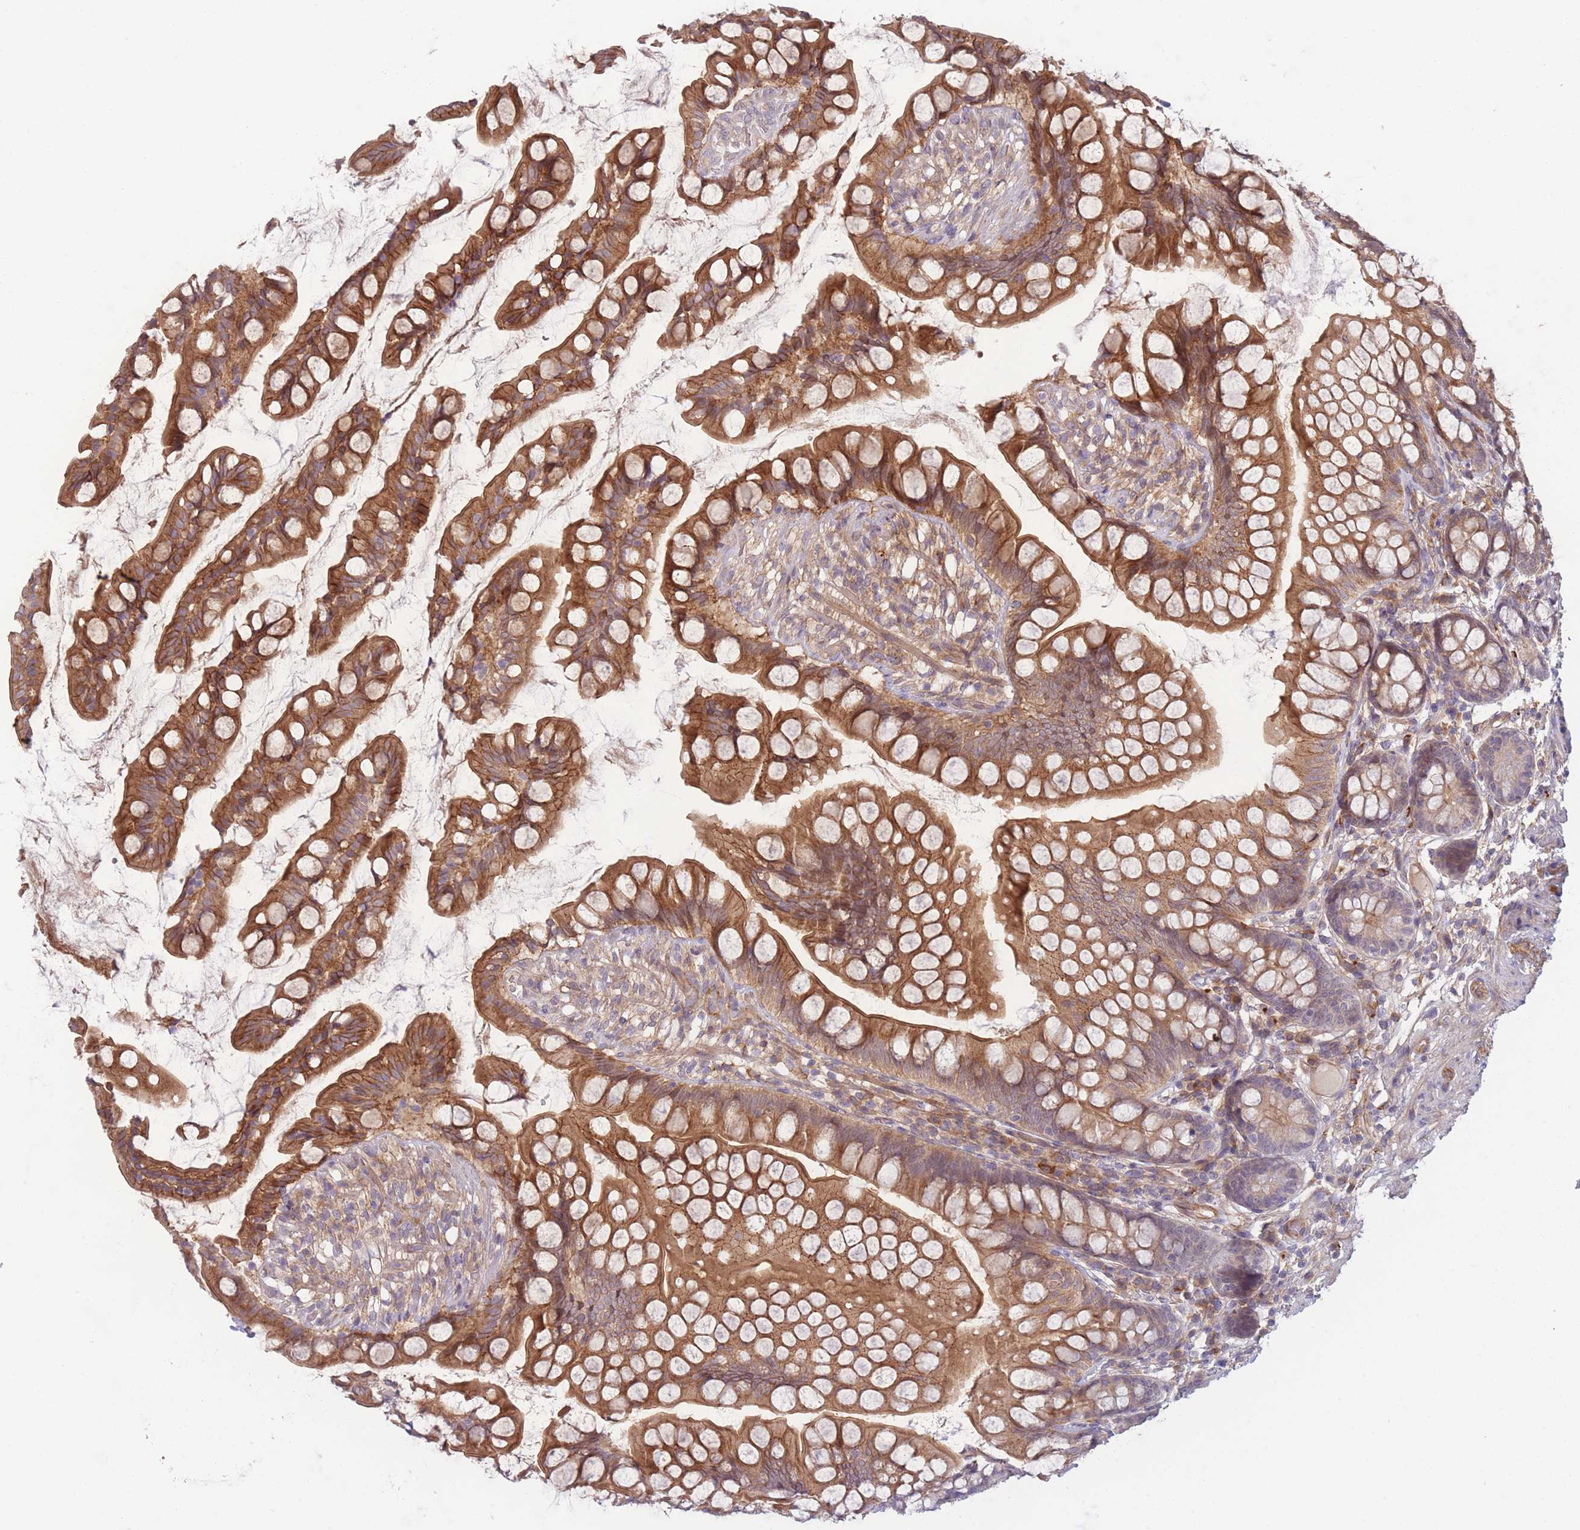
{"staining": {"intensity": "moderate", "quantity": ">75%", "location": "cytoplasmic/membranous"}, "tissue": "small intestine", "cell_type": "Glandular cells", "image_type": "normal", "snomed": [{"axis": "morphology", "description": "Normal tissue, NOS"}, {"axis": "topography", "description": "Small intestine"}], "caption": "Immunohistochemistry staining of unremarkable small intestine, which exhibits medium levels of moderate cytoplasmic/membranous expression in about >75% of glandular cells indicating moderate cytoplasmic/membranous protein positivity. The staining was performed using DAB (brown) for protein detection and nuclei were counterstained in hematoxylin (blue).", "gene": "WDR93", "patient": {"sex": "male", "age": 70}}